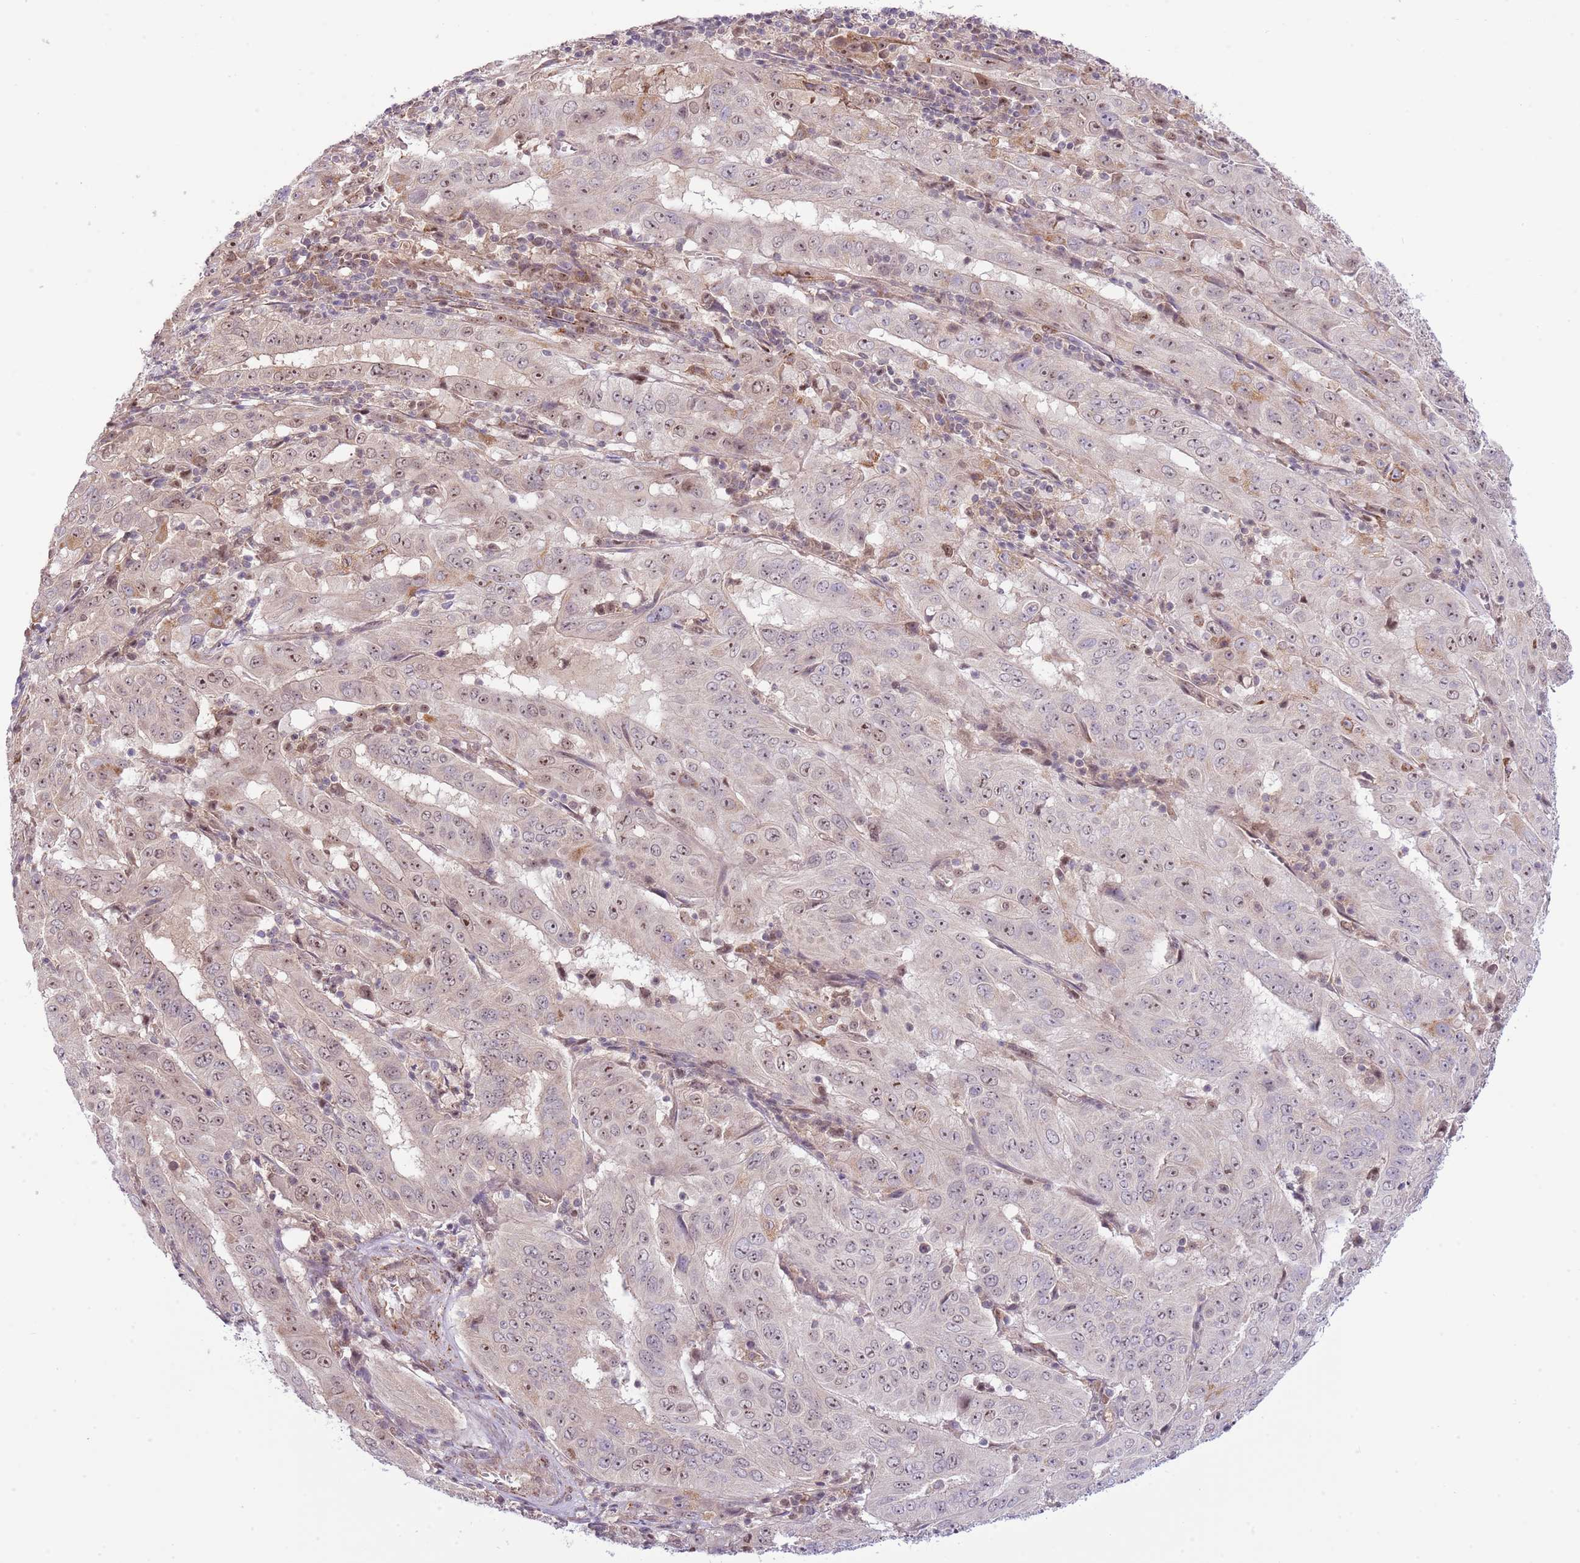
{"staining": {"intensity": "moderate", "quantity": "25%-75%", "location": "nuclear"}, "tissue": "pancreatic cancer", "cell_type": "Tumor cells", "image_type": "cancer", "snomed": [{"axis": "morphology", "description": "Adenocarcinoma, NOS"}, {"axis": "topography", "description": "Pancreas"}], "caption": "DAB immunohistochemical staining of adenocarcinoma (pancreatic) displays moderate nuclear protein positivity in about 25%-75% of tumor cells.", "gene": "CHD1", "patient": {"sex": "male", "age": 63}}